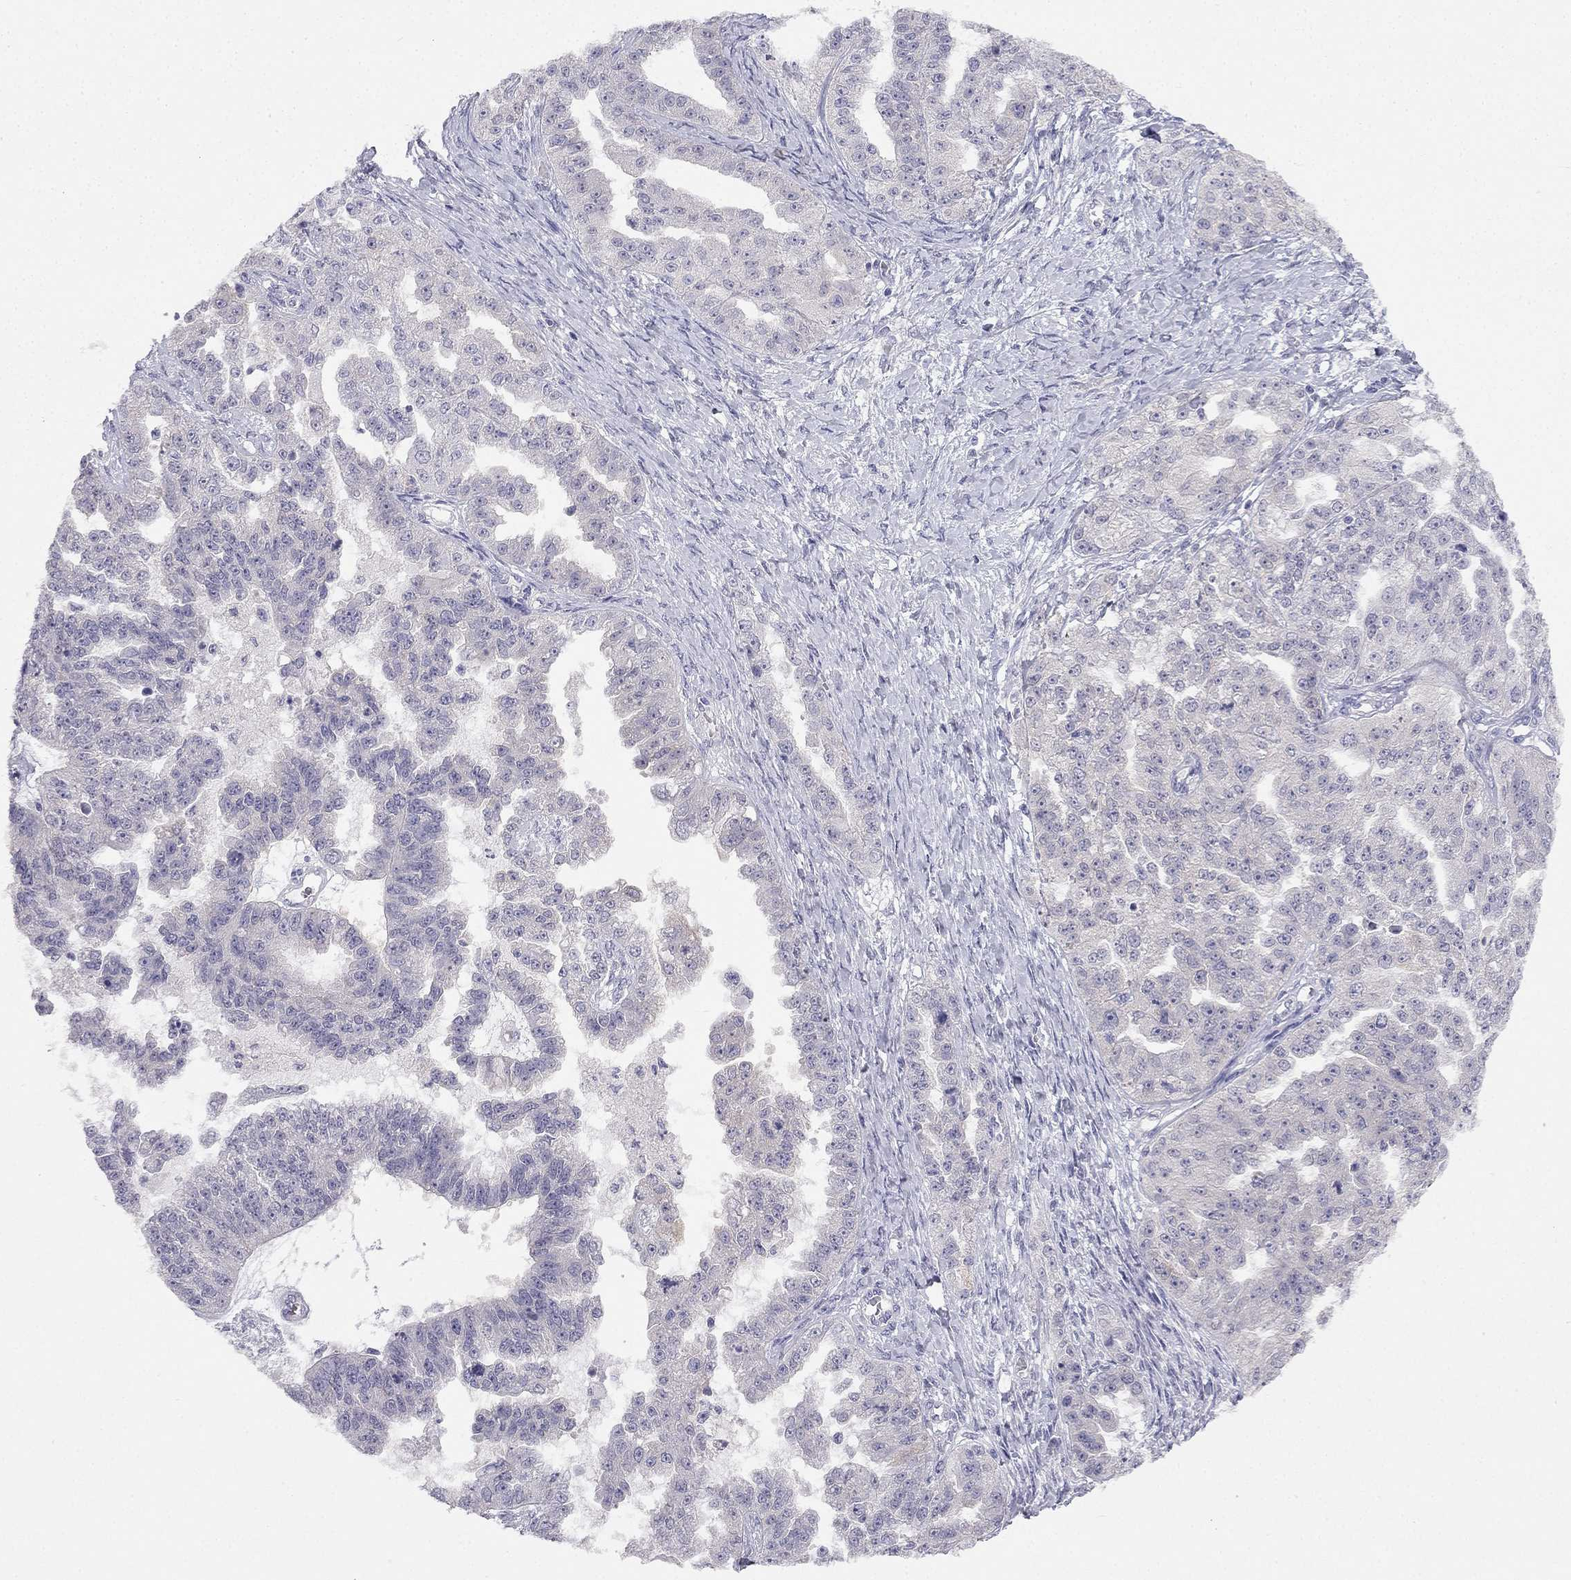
{"staining": {"intensity": "negative", "quantity": "none", "location": "none"}, "tissue": "ovarian cancer", "cell_type": "Tumor cells", "image_type": "cancer", "snomed": [{"axis": "morphology", "description": "Cystadenocarcinoma, serous, NOS"}, {"axis": "topography", "description": "Ovary"}], "caption": "IHC image of neoplastic tissue: ovarian serous cystadenocarcinoma stained with DAB demonstrates no significant protein staining in tumor cells. (Brightfield microscopy of DAB (3,3'-diaminobenzidine) IHC at high magnification).", "gene": "C16orf89", "patient": {"sex": "female", "age": 58}}